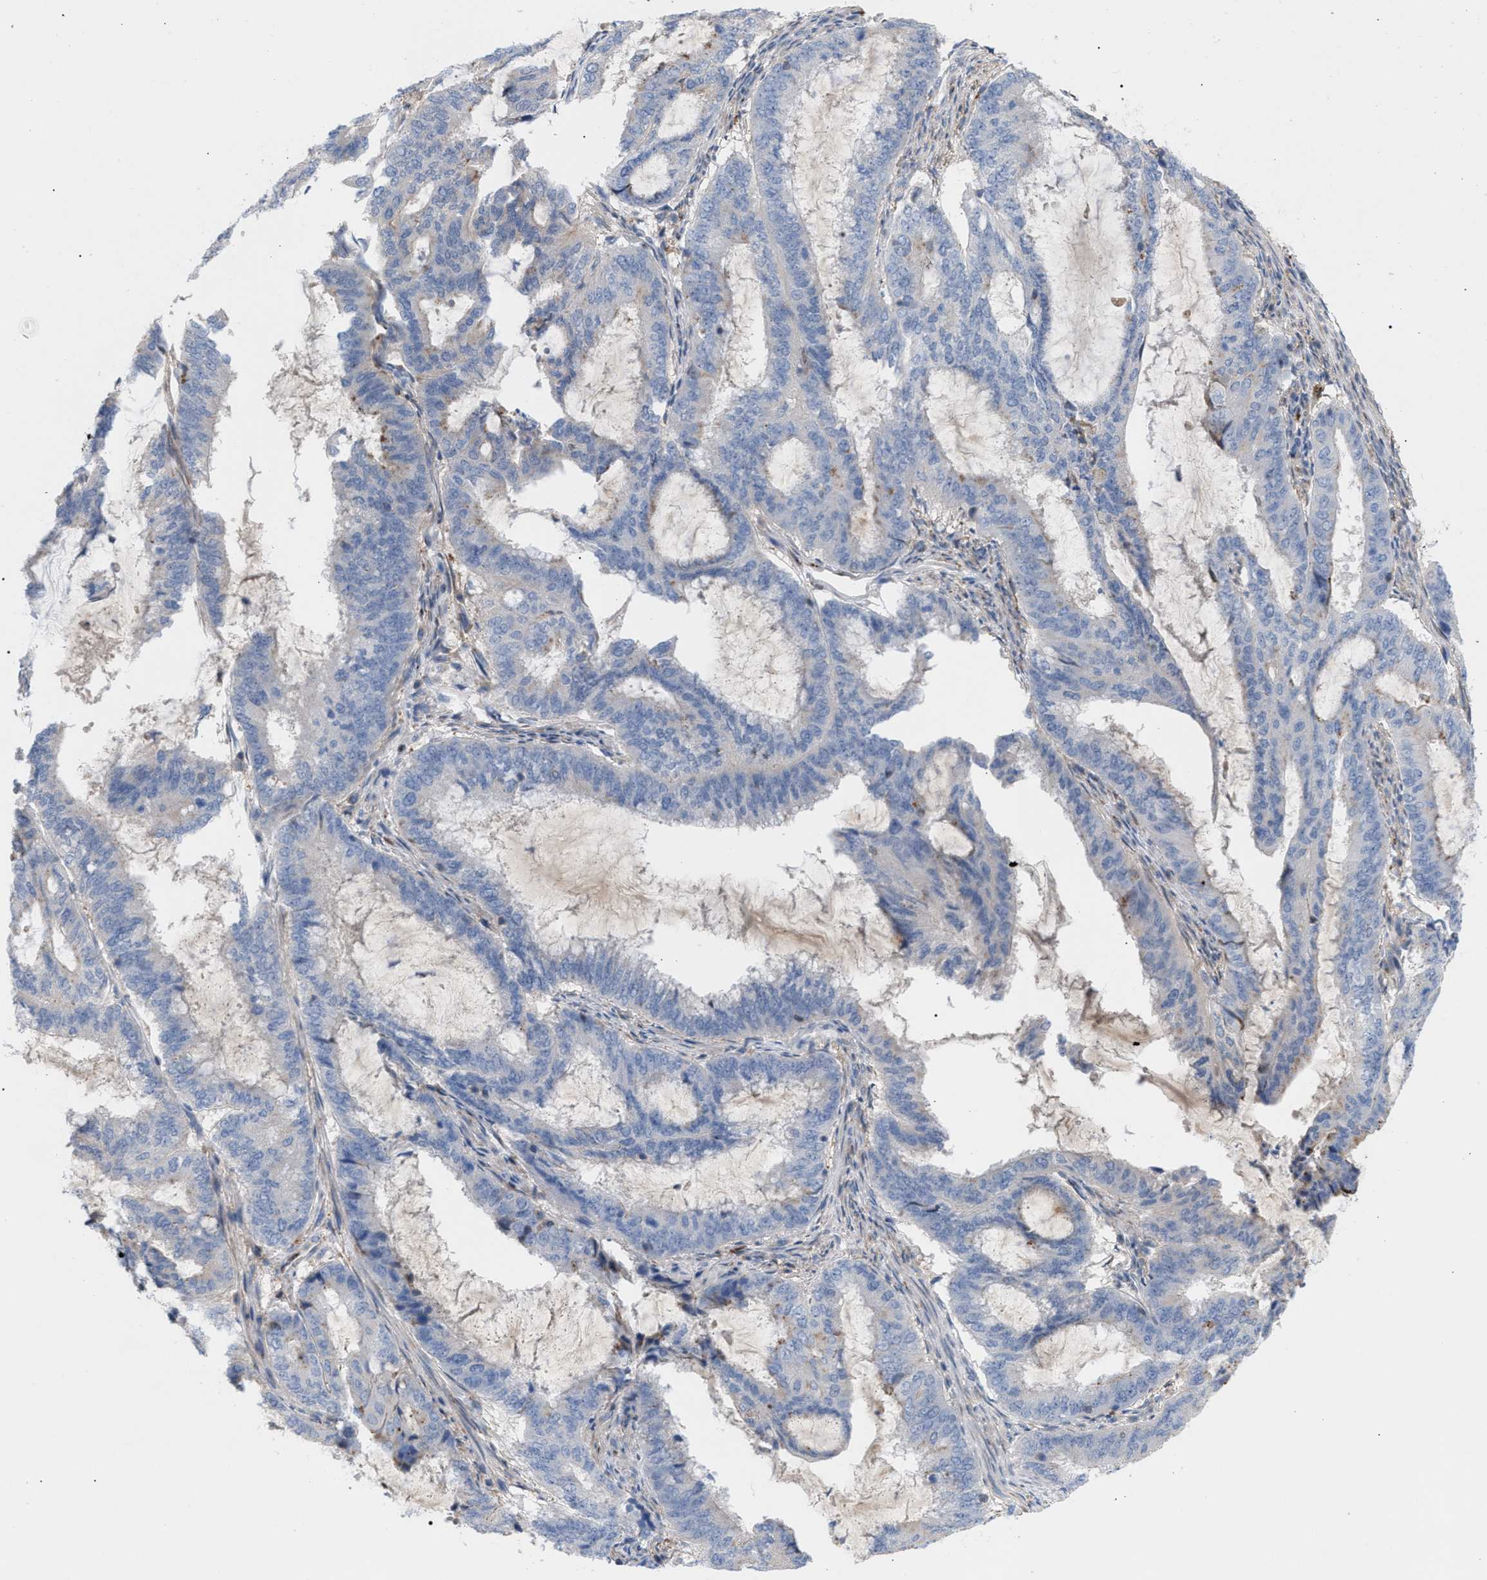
{"staining": {"intensity": "negative", "quantity": "none", "location": "none"}, "tissue": "endometrial cancer", "cell_type": "Tumor cells", "image_type": "cancer", "snomed": [{"axis": "morphology", "description": "Adenocarcinoma, NOS"}, {"axis": "topography", "description": "Endometrium"}], "caption": "Endometrial cancer (adenocarcinoma) stained for a protein using IHC reveals no expression tumor cells.", "gene": "MBTD1", "patient": {"sex": "female", "age": 51}}